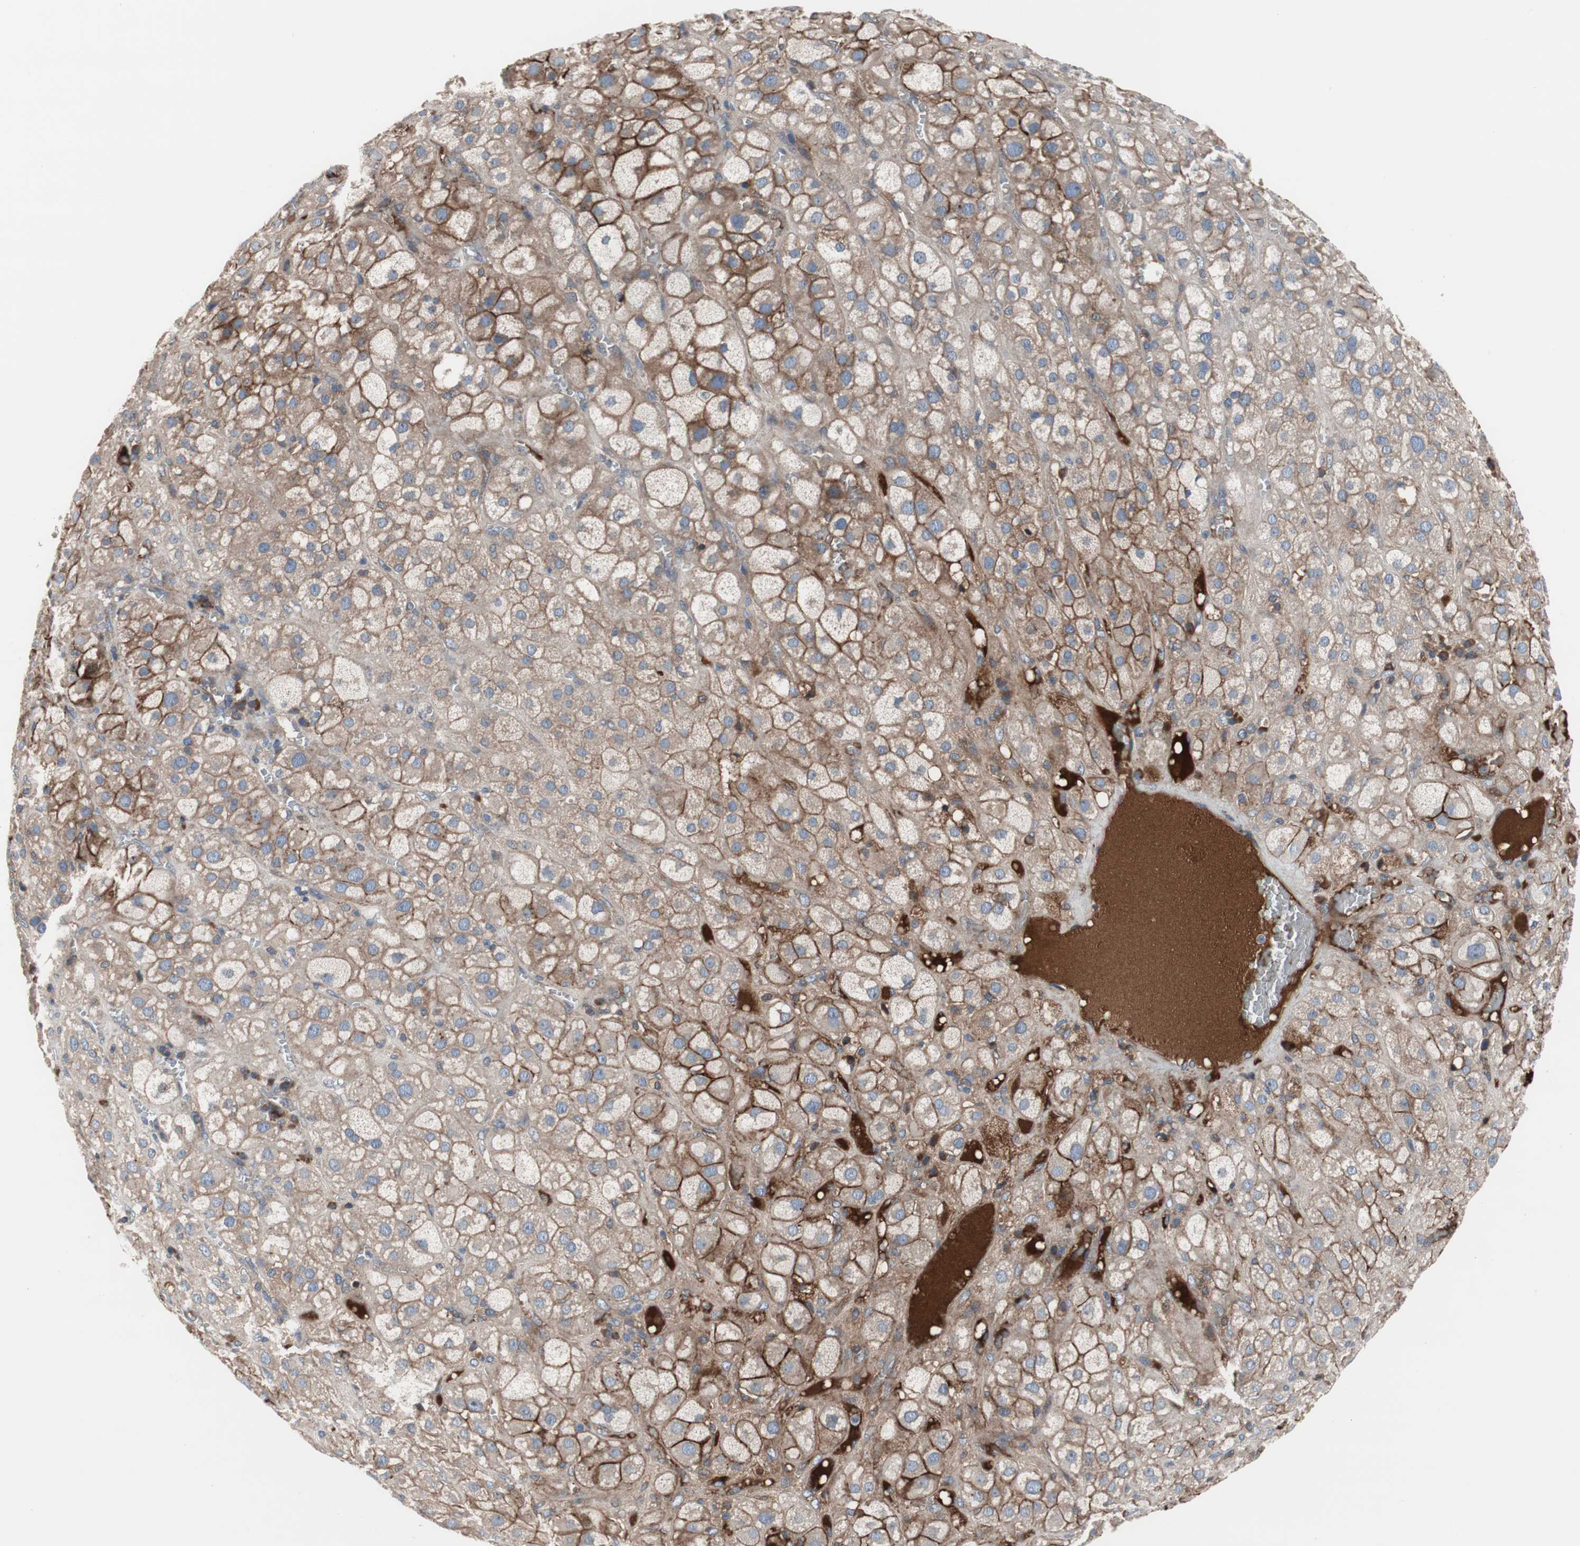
{"staining": {"intensity": "moderate", "quantity": ">75%", "location": "cytoplasmic/membranous"}, "tissue": "adrenal gland", "cell_type": "Glandular cells", "image_type": "normal", "snomed": [{"axis": "morphology", "description": "Normal tissue, NOS"}, {"axis": "topography", "description": "Adrenal gland"}], "caption": "The immunohistochemical stain labels moderate cytoplasmic/membranous expression in glandular cells of normal adrenal gland.", "gene": "KANSL1", "patient": {"sex": "female", "age": 47}}